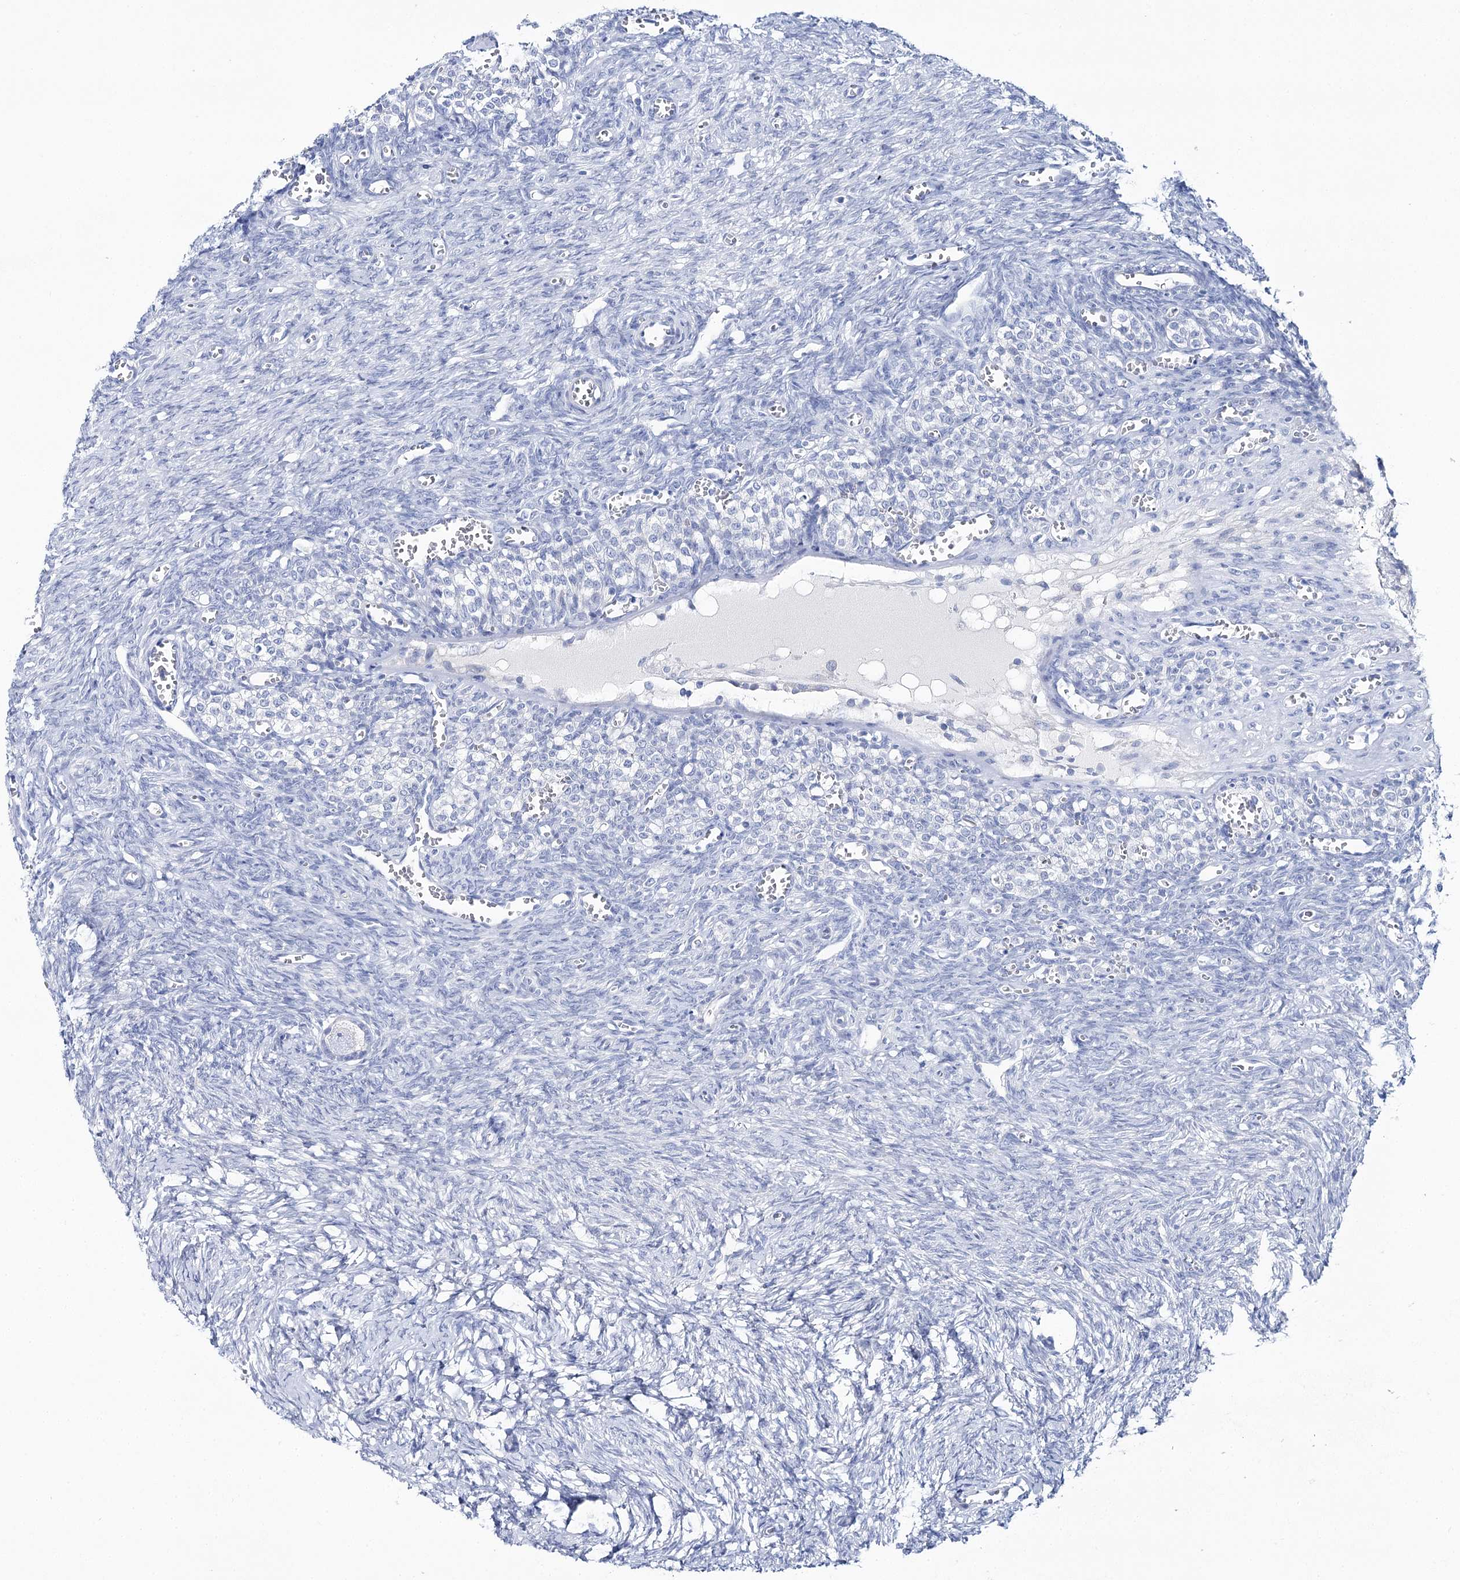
{"staining": {"intensity": "negative", "quantity": "none", "location": "none"}, "tissue": "ovary", "cell_type": "Ovarian stroma cells", "image_type": "normal", "snomed": [{"axis": "morphology", "description": "Normal tissue, NOS"}, {"axis": "topography", "description": "Ovary"}], "caption": "This photomicrograph is of benign ovary stained with IHC to label a protein in brown with the nuclei are counter-stained blue. There is no staining in ovarian stroma cells.", "gene": "CSN3", "patient": {"sex": "female", "age": 27}}